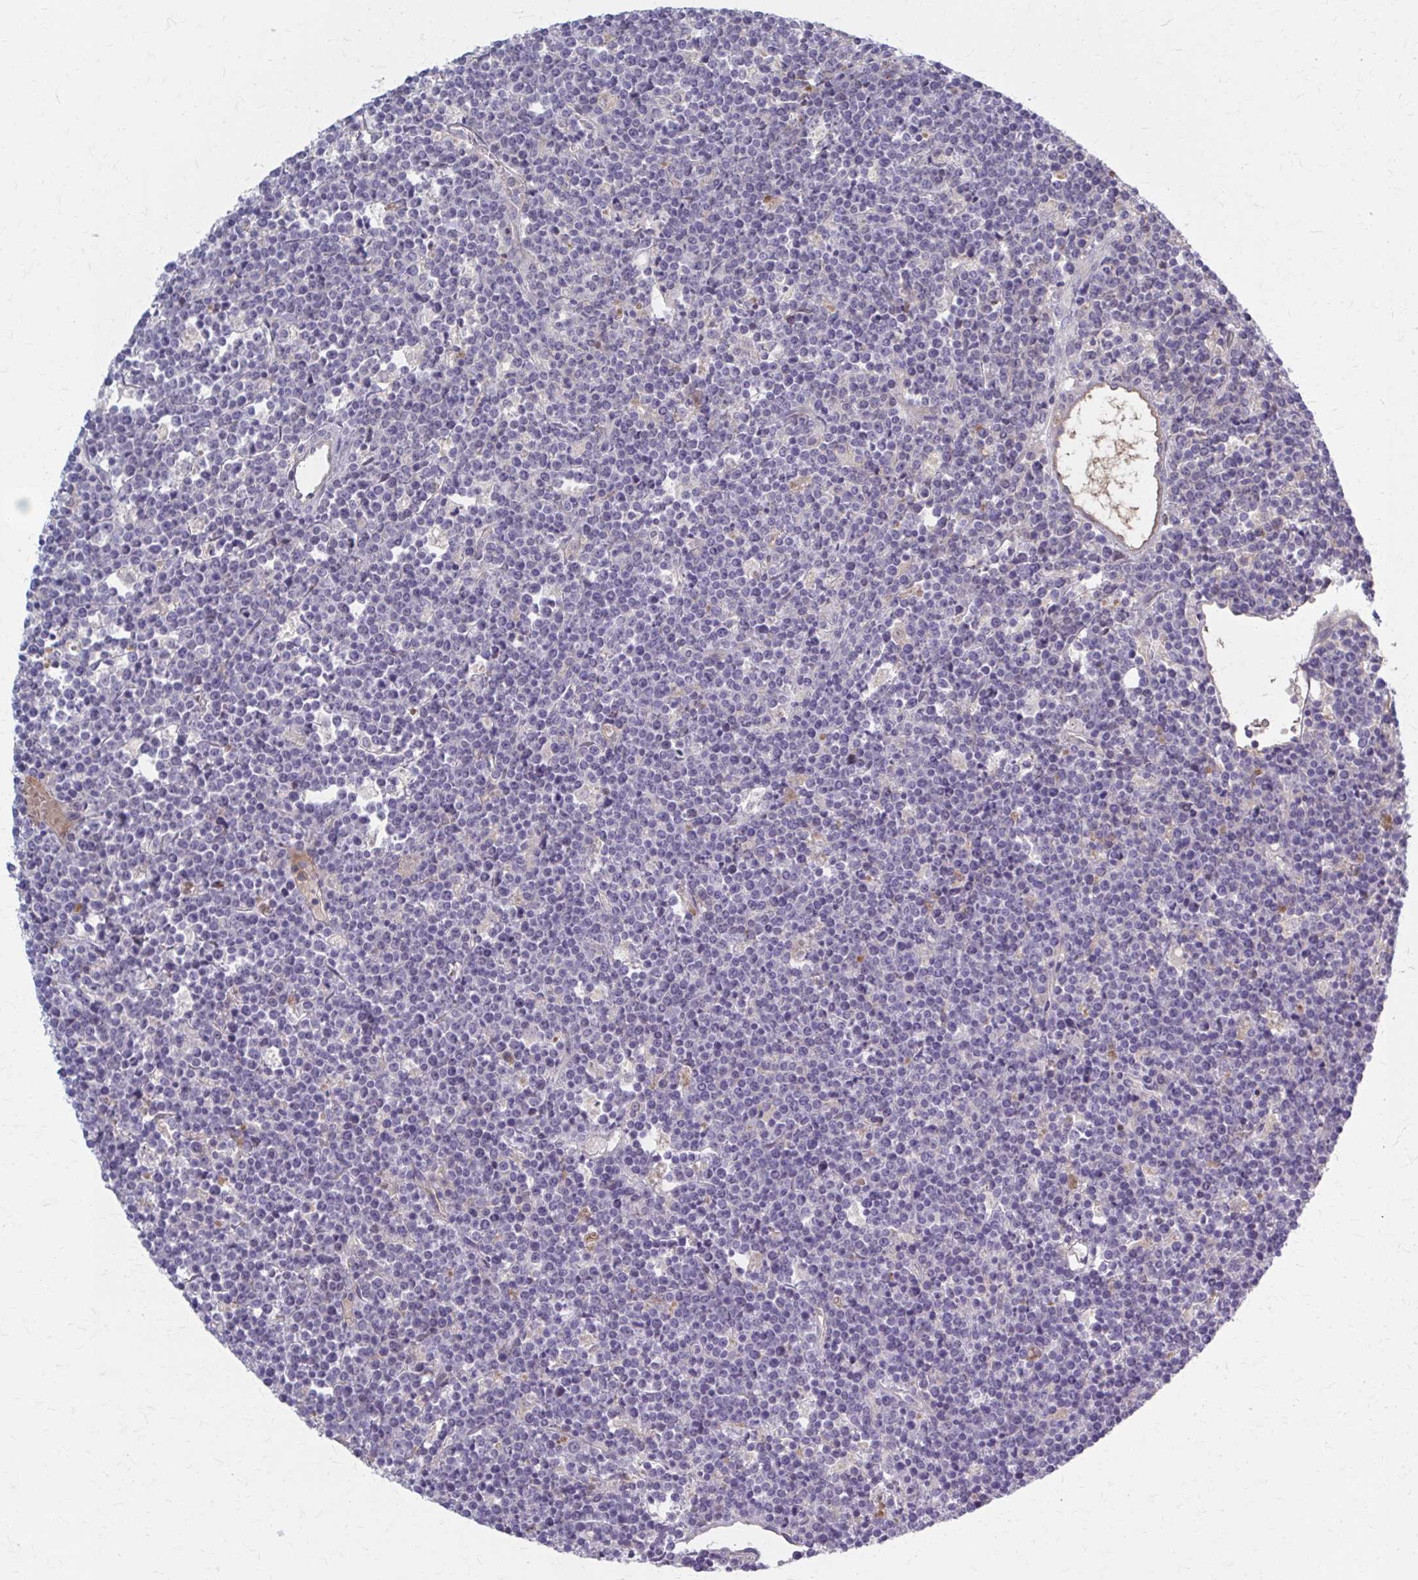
{"staining": {"intensity": "negative", "quantity": "none", "location": "none"}, "tissue": "lymphoma", "cell_type": "Tumor cells", "image_type": "cancer", "snomed": [{"axis": "morphology", "description": "Malignant lymphoma, non-Hodgkin's type, High grade"}, {"axis": "topography", "description": "Ovary"}], "caption": "High-grade malignant lymphoma, non-Hodgkin's type was stained to show a protein in brown. There is no significant expression in tumor cells.", "gene": "SERPIND1", "patient": {"sex": "female", "age": 56}}